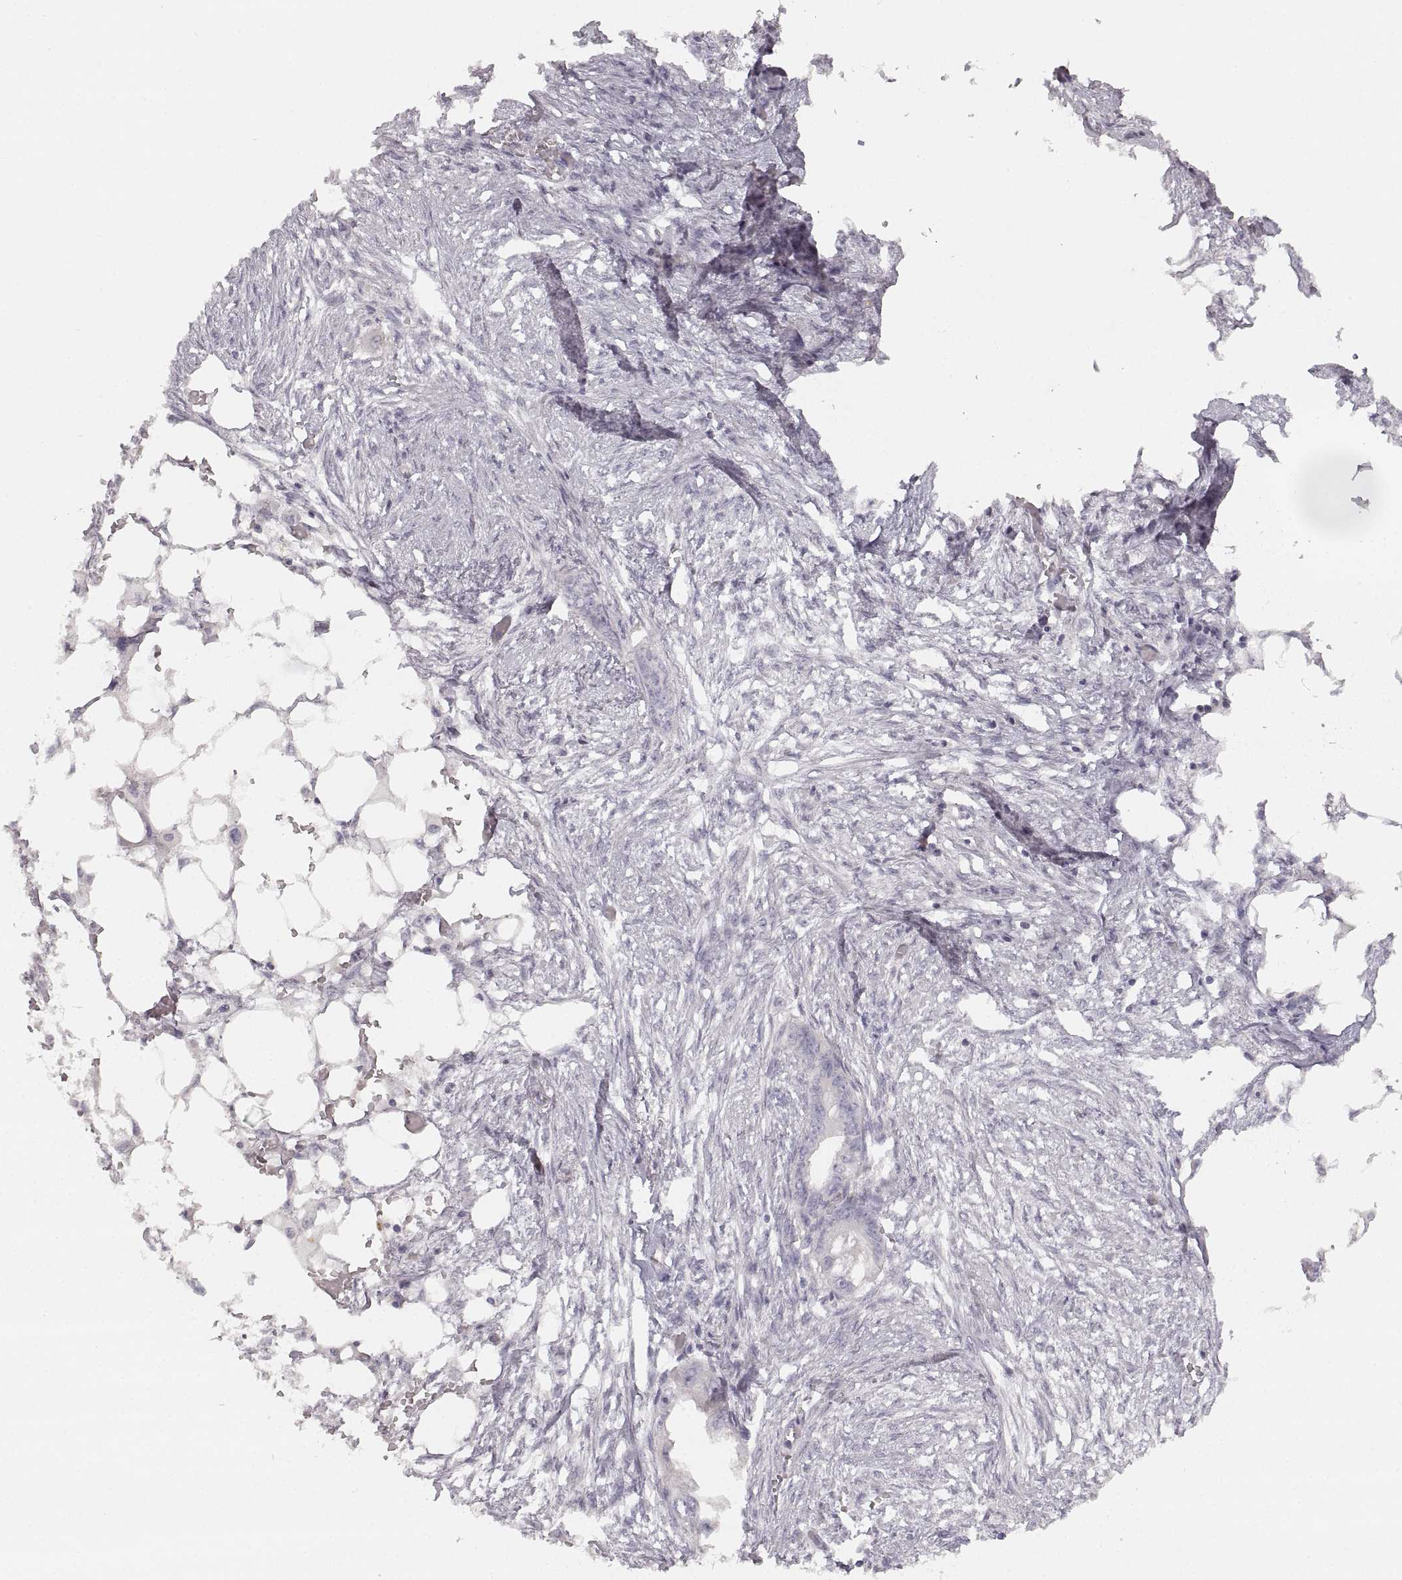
{"staining": {"intensity": "negative", "quantity": "none", "location": "none"}, "tissue": "endometrial cancer", "cell_type": "Tumor cells", "image_type": "cancer", "snomed": [{"axis": "morphology", "description": "Adenocarcinoma, NOS"}, {"axis": "morphology", "description": "Adenocarcinoma, metastatic, NOS"}, {"axis": "topography", "description": "Adipose tissue"}, {"axis": "topography", "description": "Endometrium"}], "caption": "Immunohistochemistry image of adenocarcinoma (endometrial) stained for a protein (brown), which displays no expression in tumor cells.", "gene": "RUNDC3A", "patient": {"sex": "female", "age": 67}}